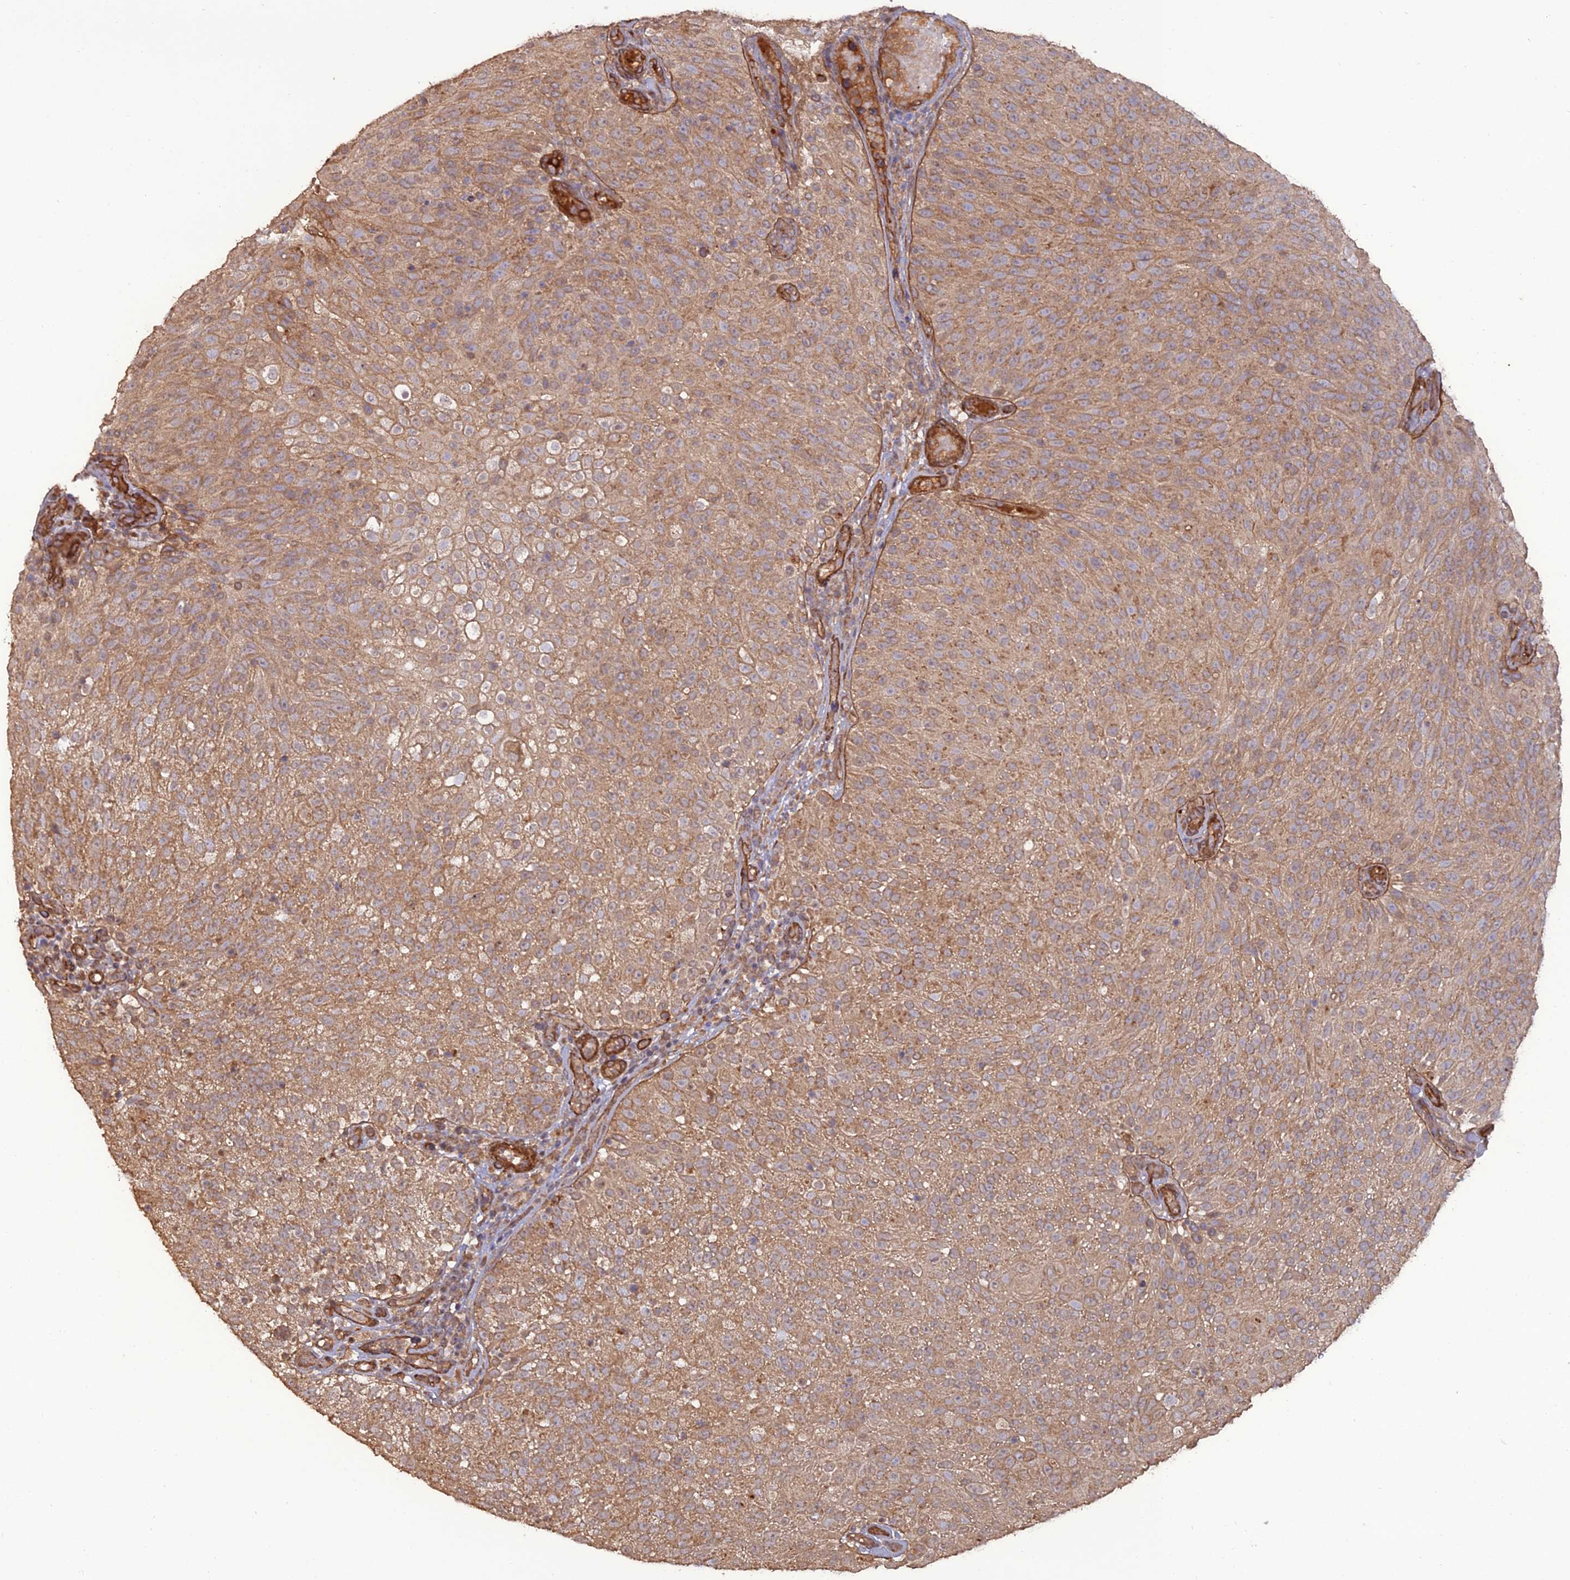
{"staining": {"intensity": "moderate", "quantity": ">75%", "location": "cytoplasmic/membranous"}, "tissue": "urothelial cancer", "cell_type": "Tumor cells", "image_type": "cancer", "snomed": [{"axis": "morphology", "description": "Urothelial carcinoma, Low grade"}, {"axis": "topography", "description": "Urinary bladder"}], "caption": "Moderate cytoplasmic/membranous protein expression is seen in about >75% of tumor cells in urothelial cancer.", "gene": "ATP6V0A2", "patient": {"sex": "male", "age": 78}}